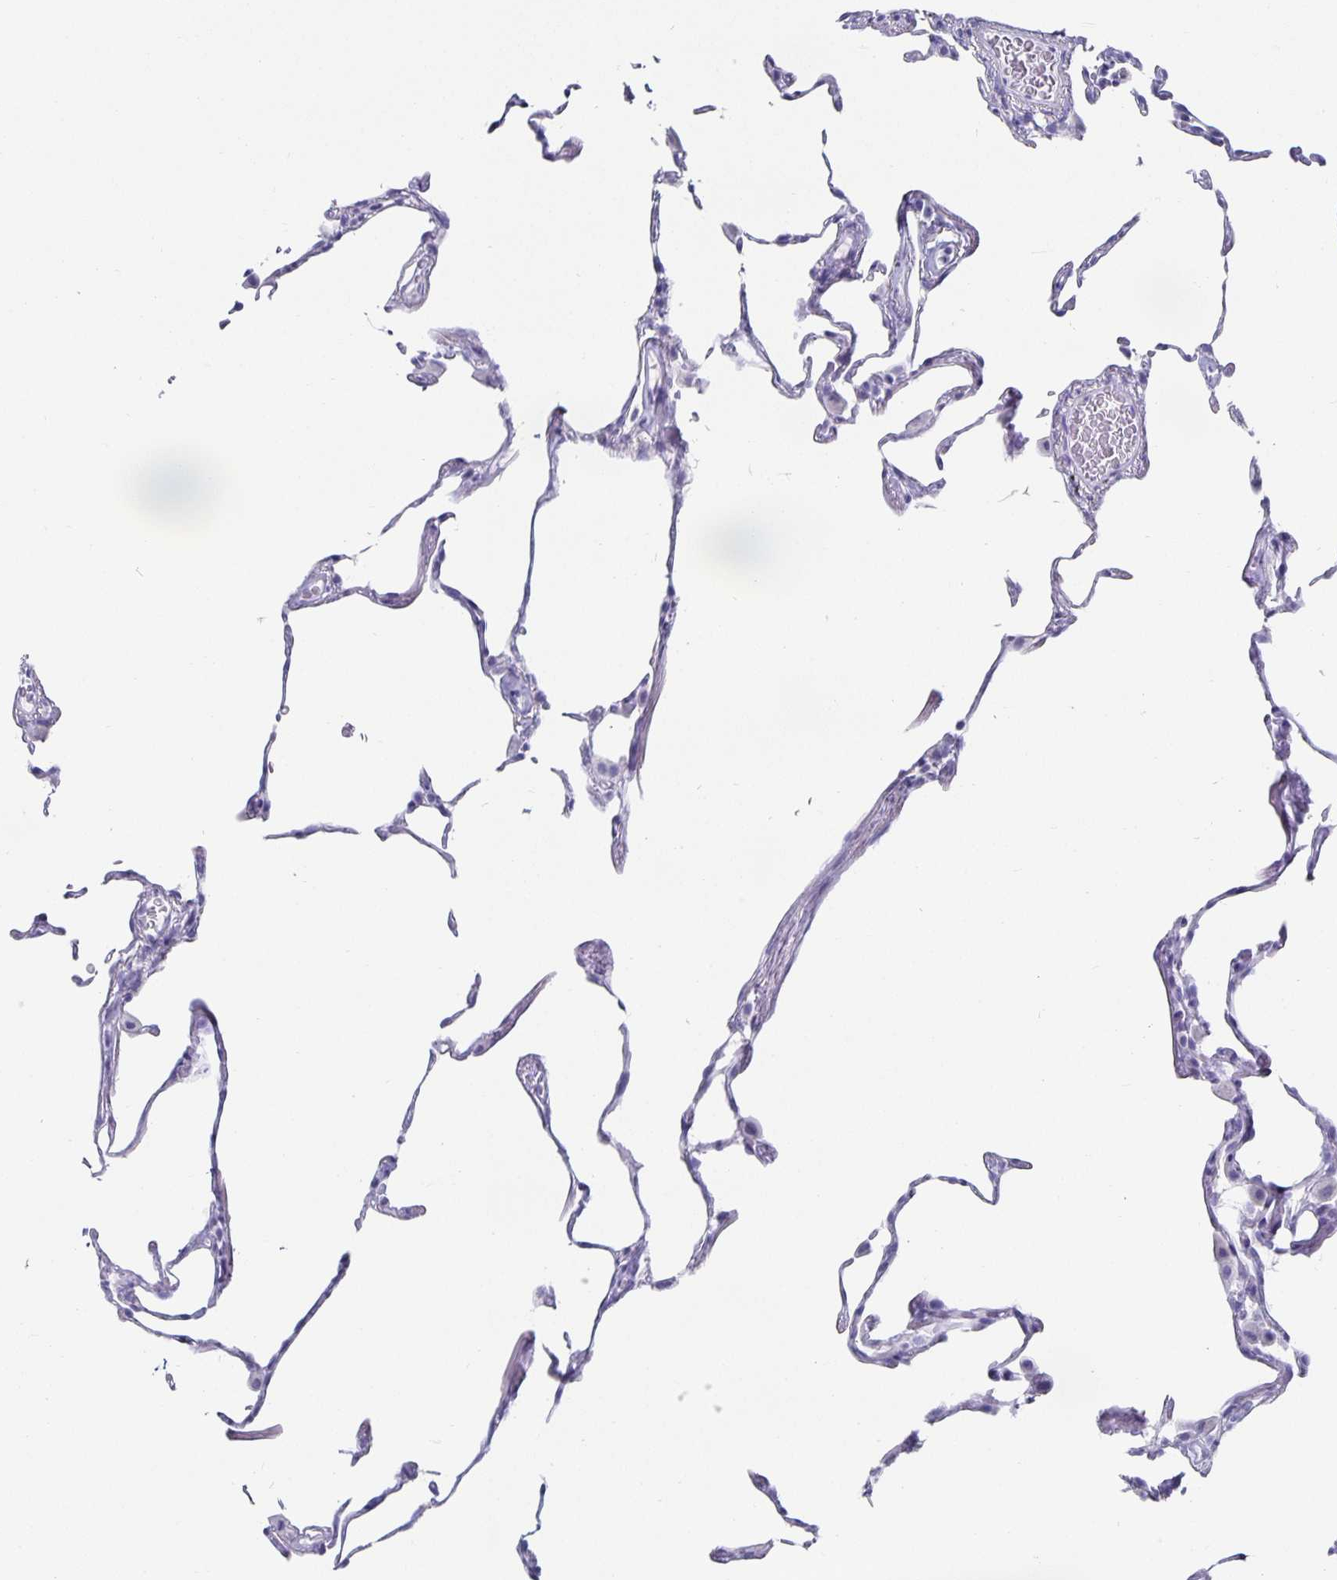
{"staining": {"intensity": "negative", "quantity": "none", "location": "none"}, "tissue": "lung", "cell_type": "Alveolar cells", "image_type": "normal", "snomed": [{"axis": "morphology", "description": "Normal tissue, NOS"}, {"axis": "topography", "description": "Lung"}], "caption": "Alveolar cells show no significant protein staining in normal lung. (DAB (3,3'-diaminobenzidine) IHC, high magnification).", "gene": "CHGA", "patient": {"sex": "female", "age": 57}}